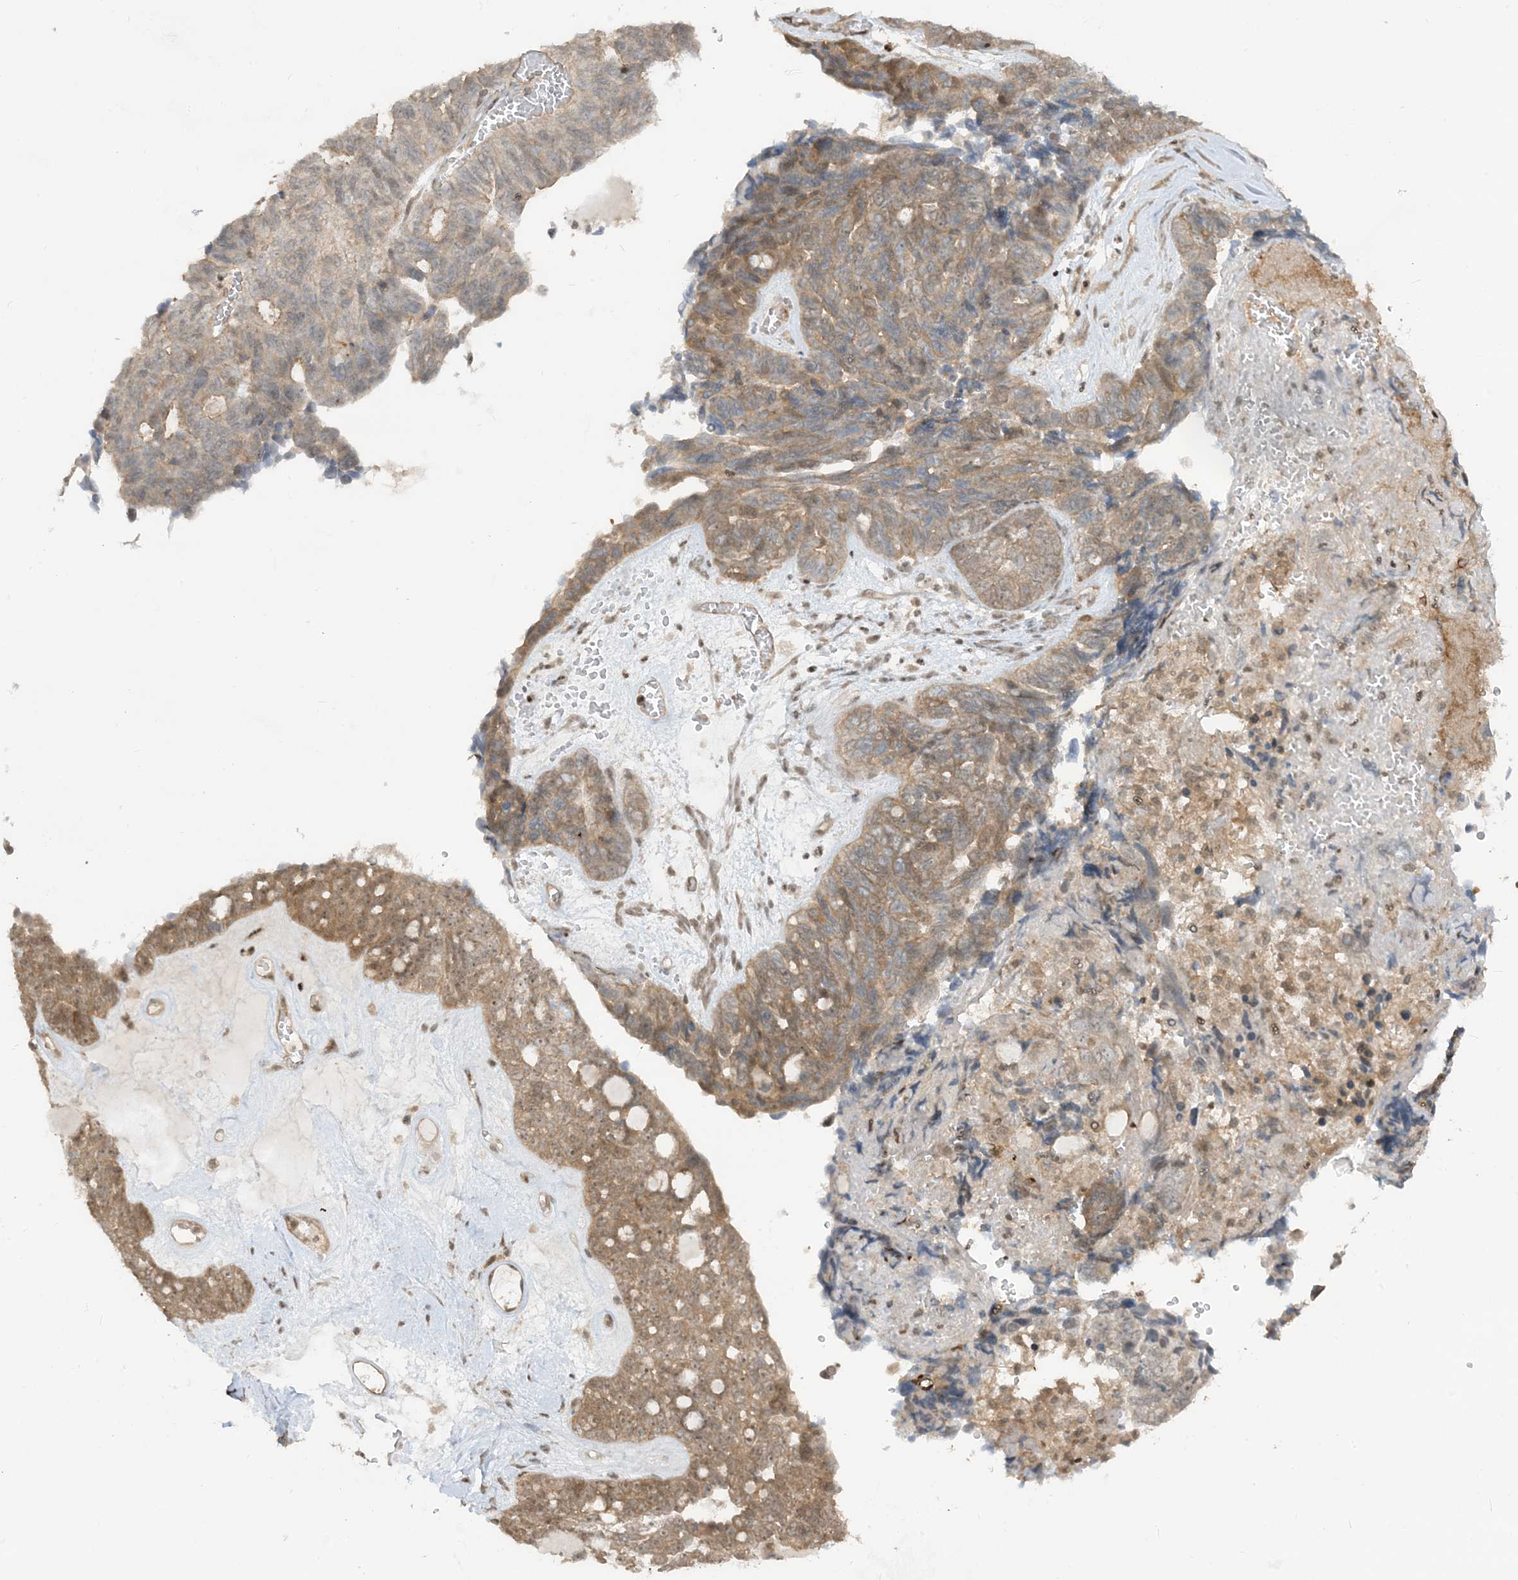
{"staining": {"intensity": "moderate", "quantity": "25%-75%", "location": "cytoplasmic/membranous,nuclear"}, "tissue": "ovarian cancer", "cell_type": "Tumor cells", "image_type": "cancer", "snomed": [{"axis": "morphology", "description": "Cystadenocarcinoma, serous, NOS"}, {"axis": "topography", "description": "Ovary"}], "caption": "The immunohistochemical stain highlights moderate cytoplasmic/membranous and nuclear positivity in tumor cells of ovarian serous cystadenocarcinoma tissue. Ihc stains the protein in brown and the nuclei are stained blue.", "gene": "PPP1R7", "patient": {"sex": "female", "age": 79}}